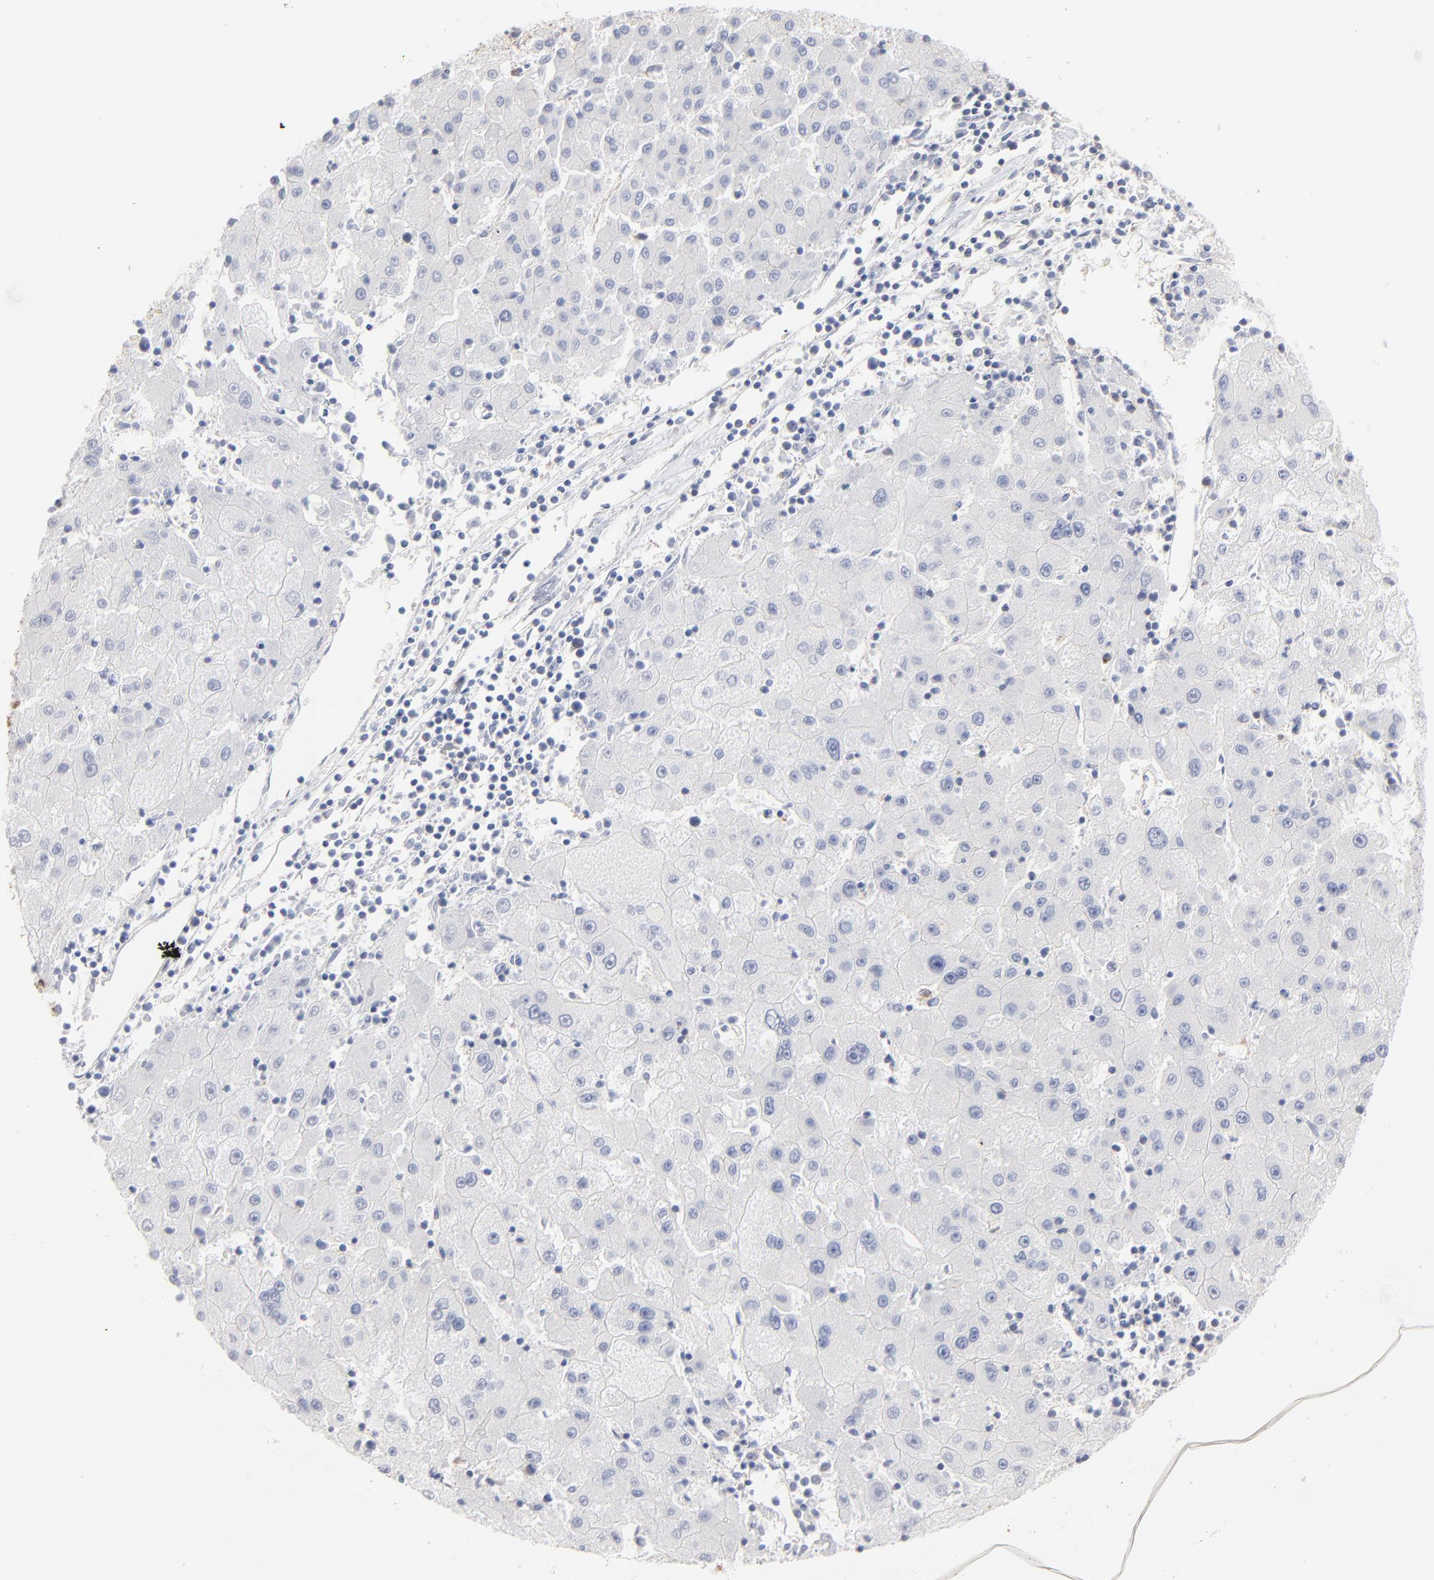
{"staining": {"intensity": "negative", "quantity": "none", "location": "none"}, "tissue": "liver cancer", "cell_type": "Tumor cells", "image_type": "cancer", "snomed": [{"axis": "morphology", "description": "Carcinoma, Hepatocellular, NOS"}, {"axis": "topography", "description": "Liver"}], "caption": "DAB immunohistochemical staining of human liver cancer (hepatocellular carcinoma) reveals no significant staining in tumor cells.", "gene": "SEPTIN6", "patient": {"sex": "male", "age": 72}}